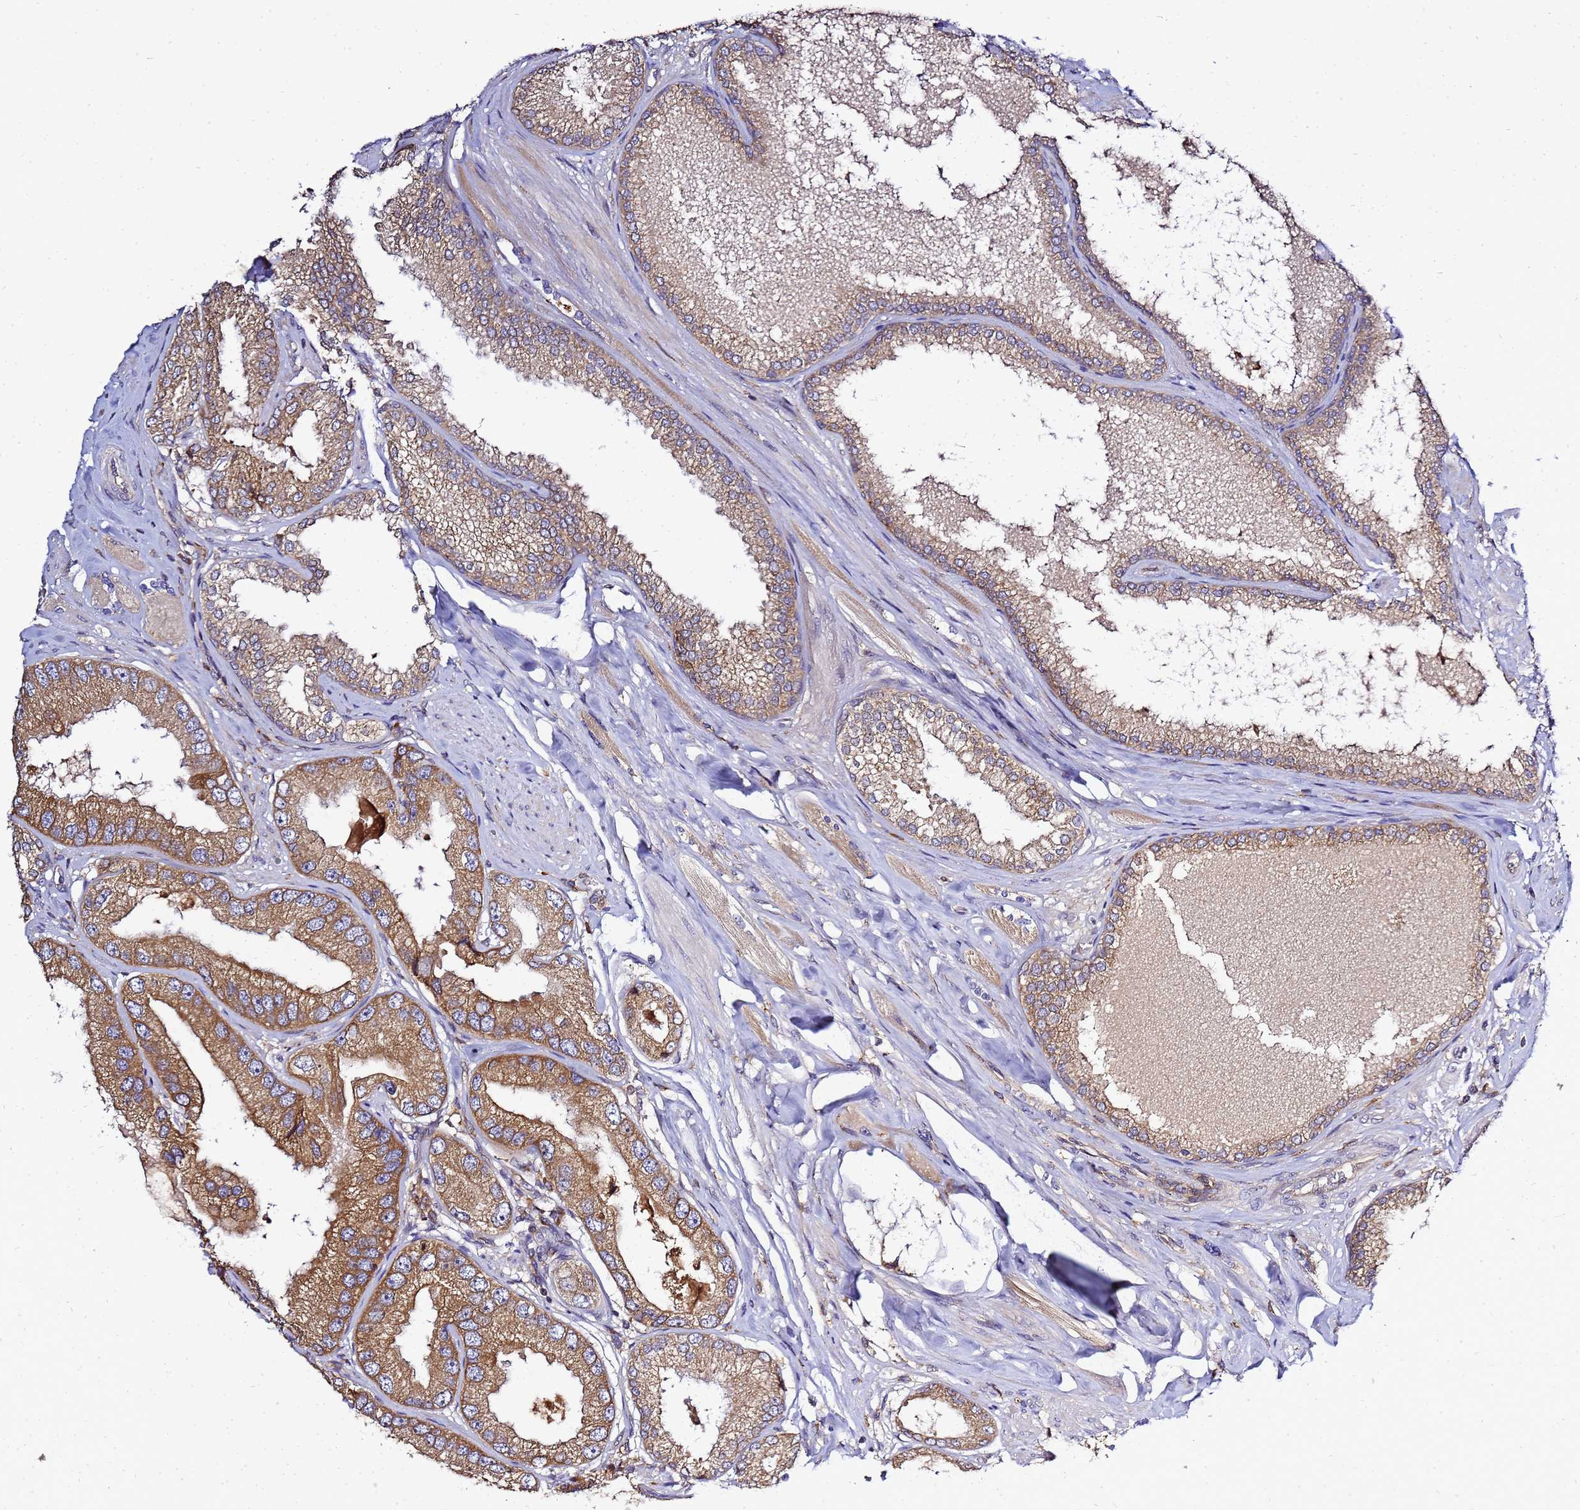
{"staining": {"intensity": "moderate", "quantity": ">75%", "location": "cytoplasmic/membranous"}, "tissue": "prostate cancer", "cell_type": "Tumor cells", "image_type": "cancer", "snomed": [{"axis": "morphology", "description": "Adenocarcinoma, High grade"}, {"axis": "topography", "description": "Prostate"}], "caption": "High-power microscopy captured an IHC photomicrograph of prostate high-grade adenocarcinoma, revealing moderate cytoplasmic/membranous positivity in approximately >75% of tumor cells.", "gene": "ADPGK", "patient": {"sex": "male", "age": 71}}